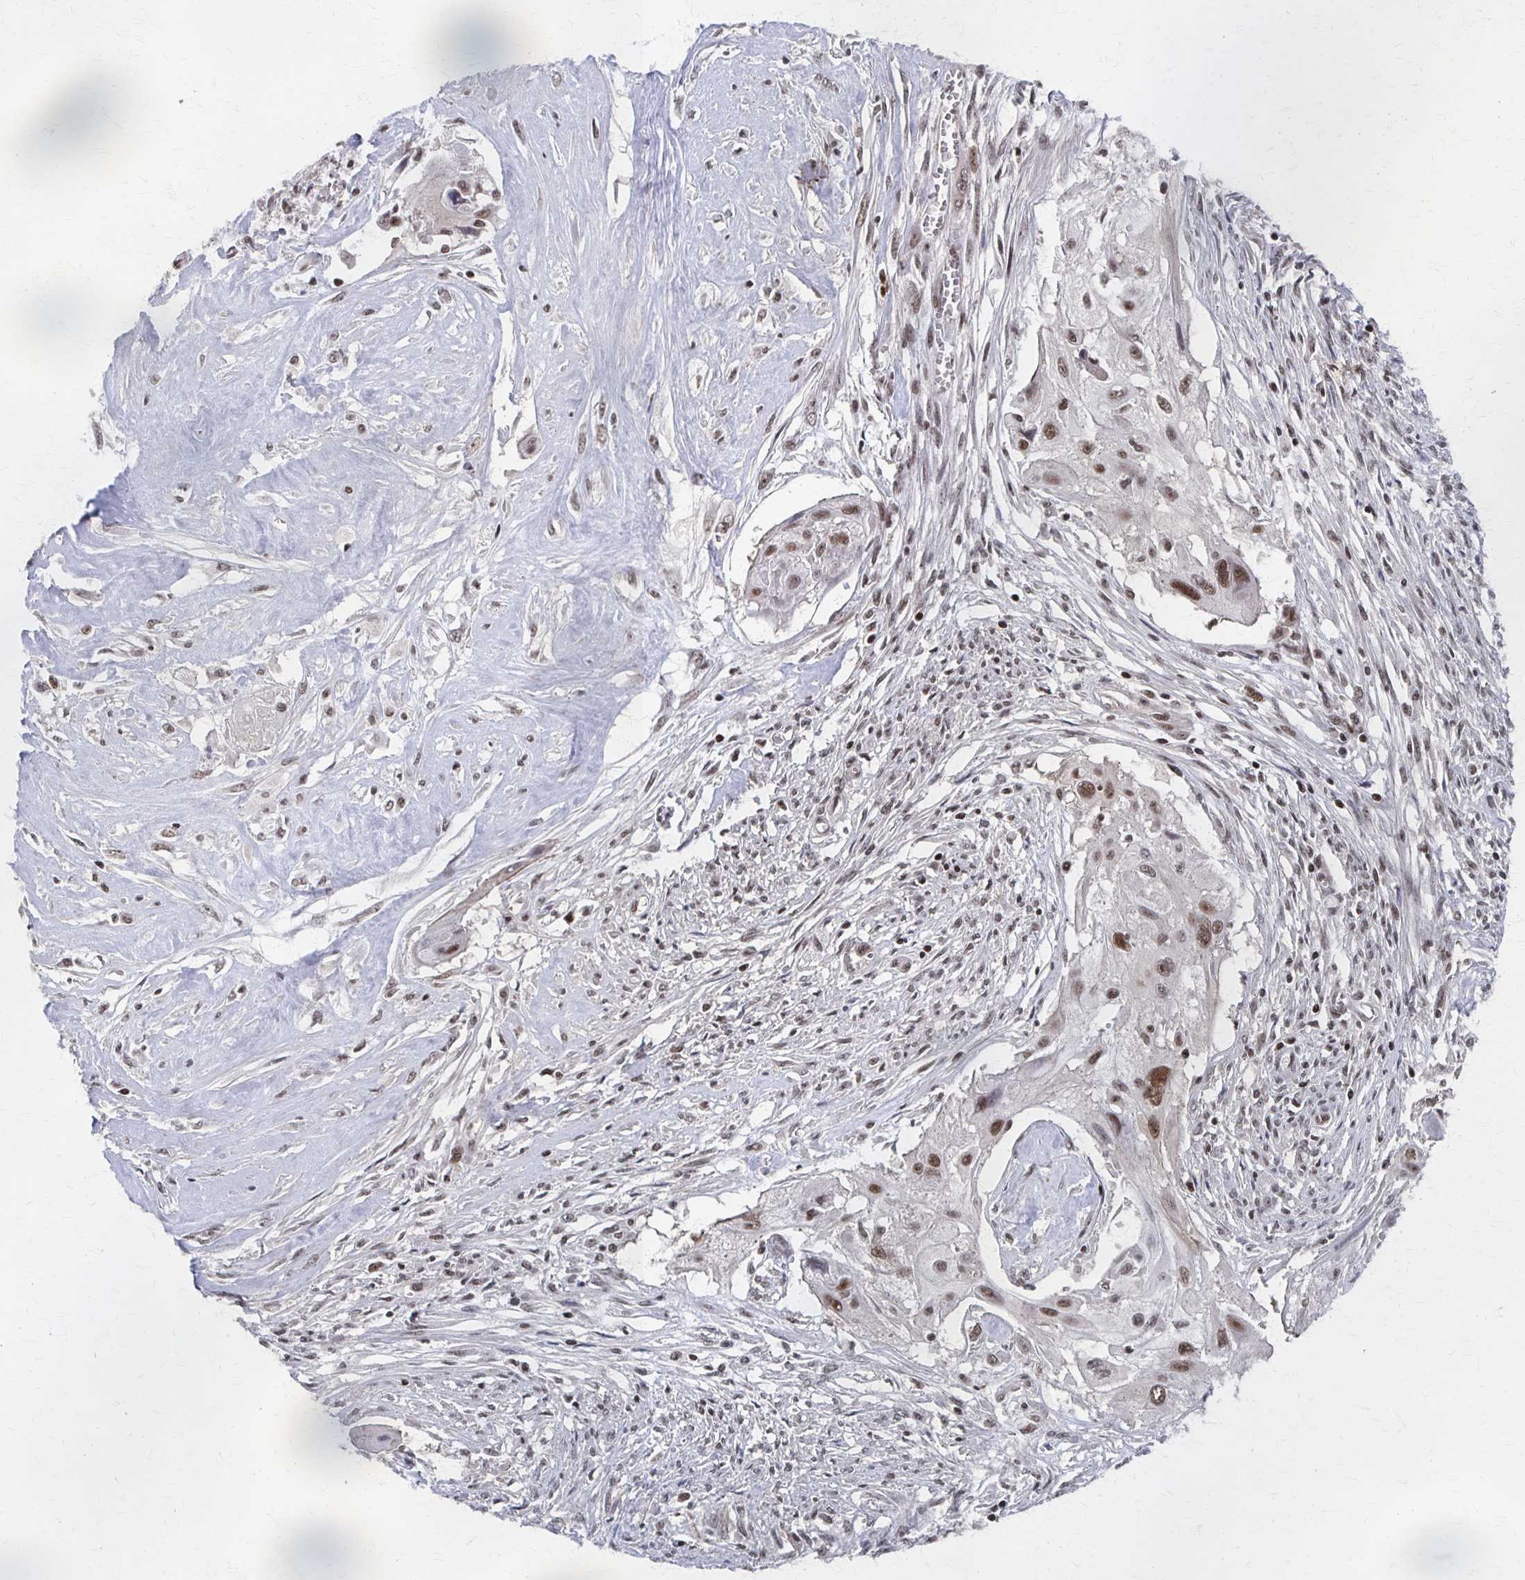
{"staining": {"intensity": "moderate", "quantity": ">75%", "location": "nuclear"}, "tissue": "cervical cancer", "cell_type": "Tumor cells", "image_type": "cancer", "snomed": [{"axis": "morphology", "description": "Squamous cell carcinoma, NOS"}, {"axis": "topography", "description": "Cervix"}], "caption": "Immunohistochemistry histopathology image of neoplastic tissue: squamous cell carcinoma (cervical) stained using immunohistochemistry reveals medium levels of moderate protein expression localized specifically in the nuclear of tumor cells, appearing as a nuclear brown color.", "gene": "GTF2B", "patient": {"sex": "female", "age": 49}}